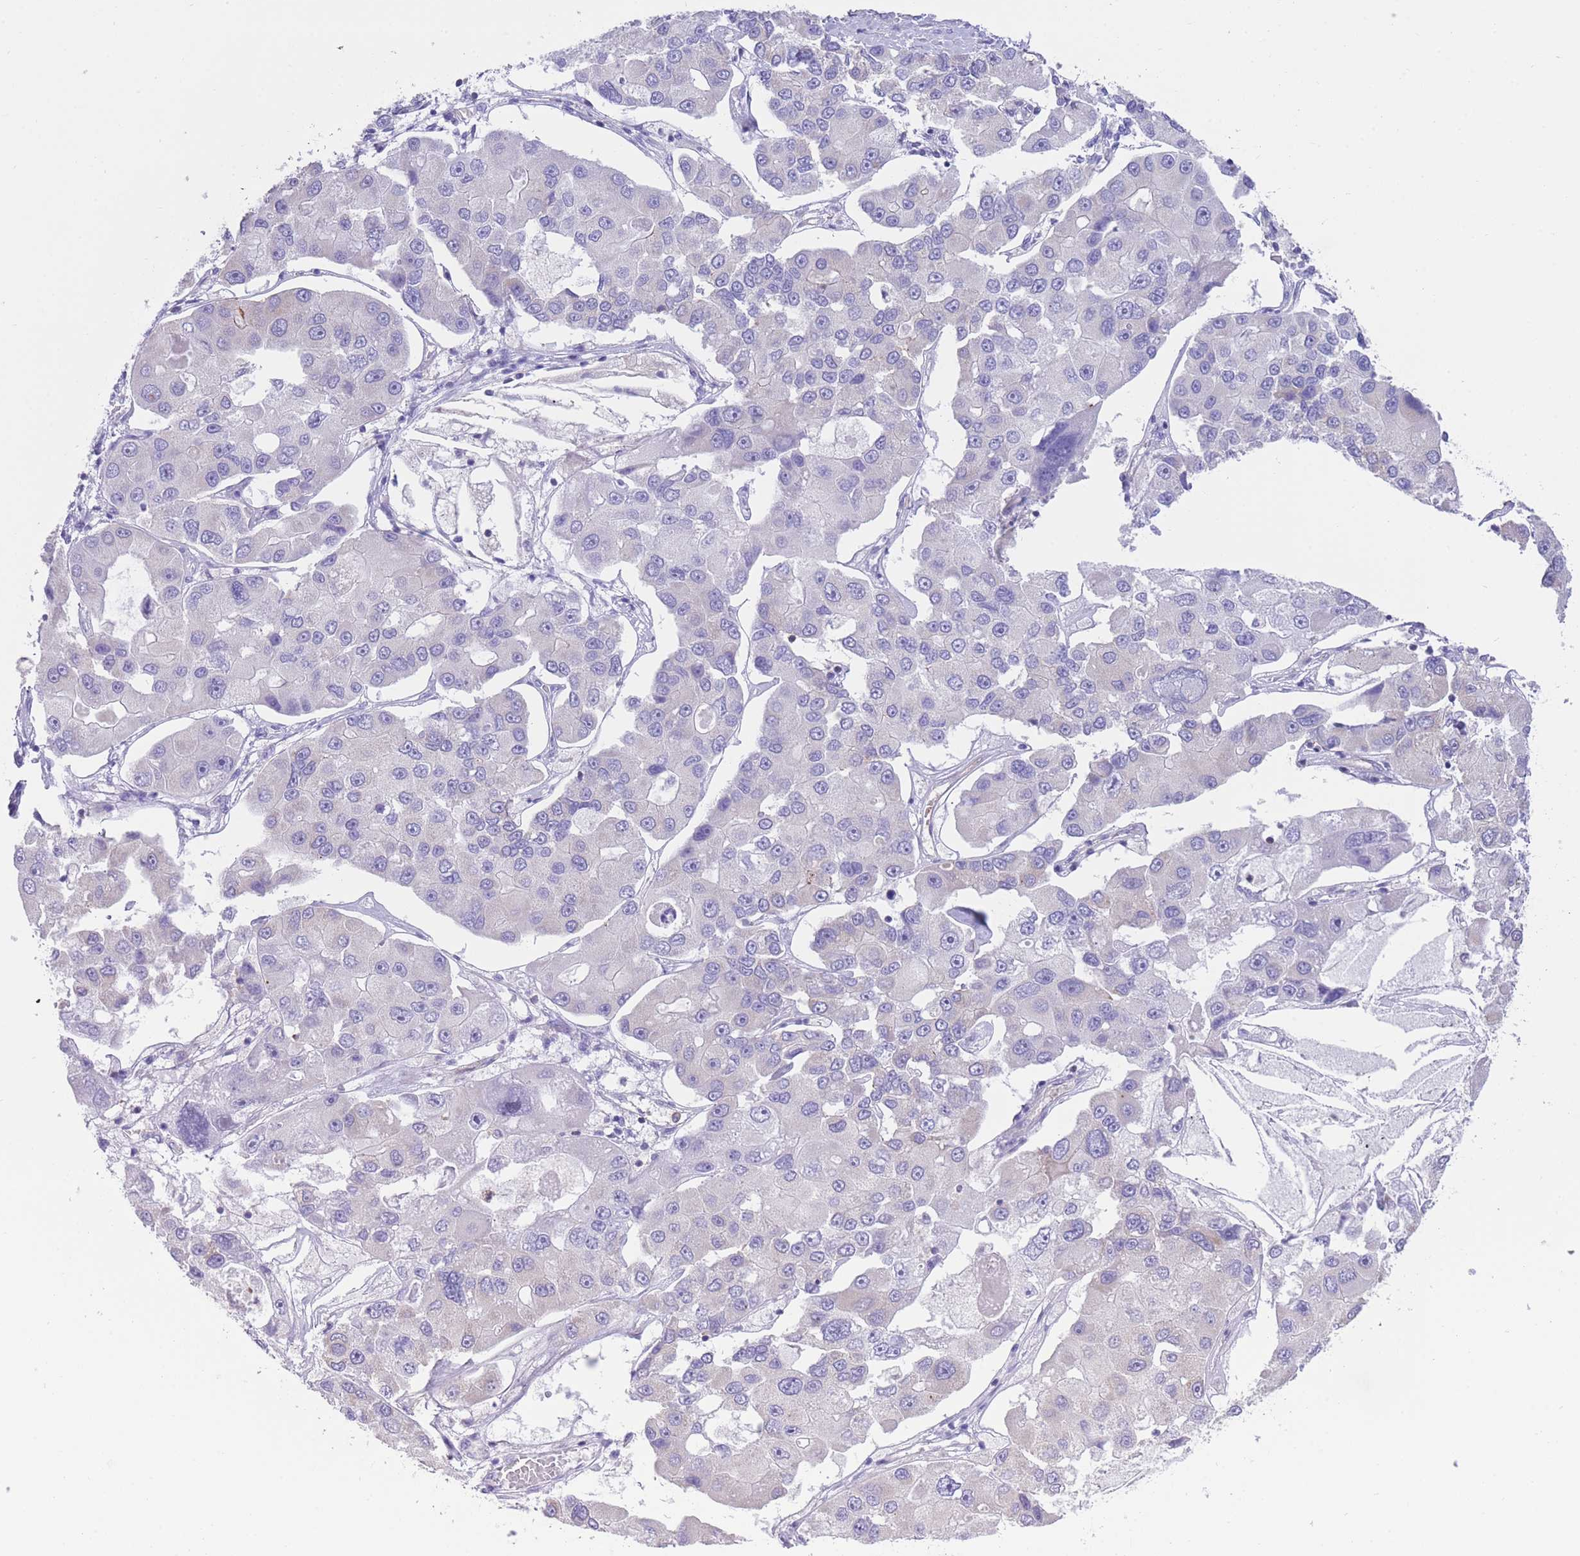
{"staining": {"intensity": "negative", "quantity": "none", "location": "none"}, "tissue": "lung cancer", "cell_type": "Tumor cells", "image_type": "cancer", "snomed": [{"axis": "morphology", "description": "Adenocarcinoma, NOS"}, {"axis": "topography", "description": "Lung"}], "caption": "Tumor cells are negative for protein expression in human lung cancer.", "gene": "LDB3", "patient": {"sex": "female", "age": 54}}